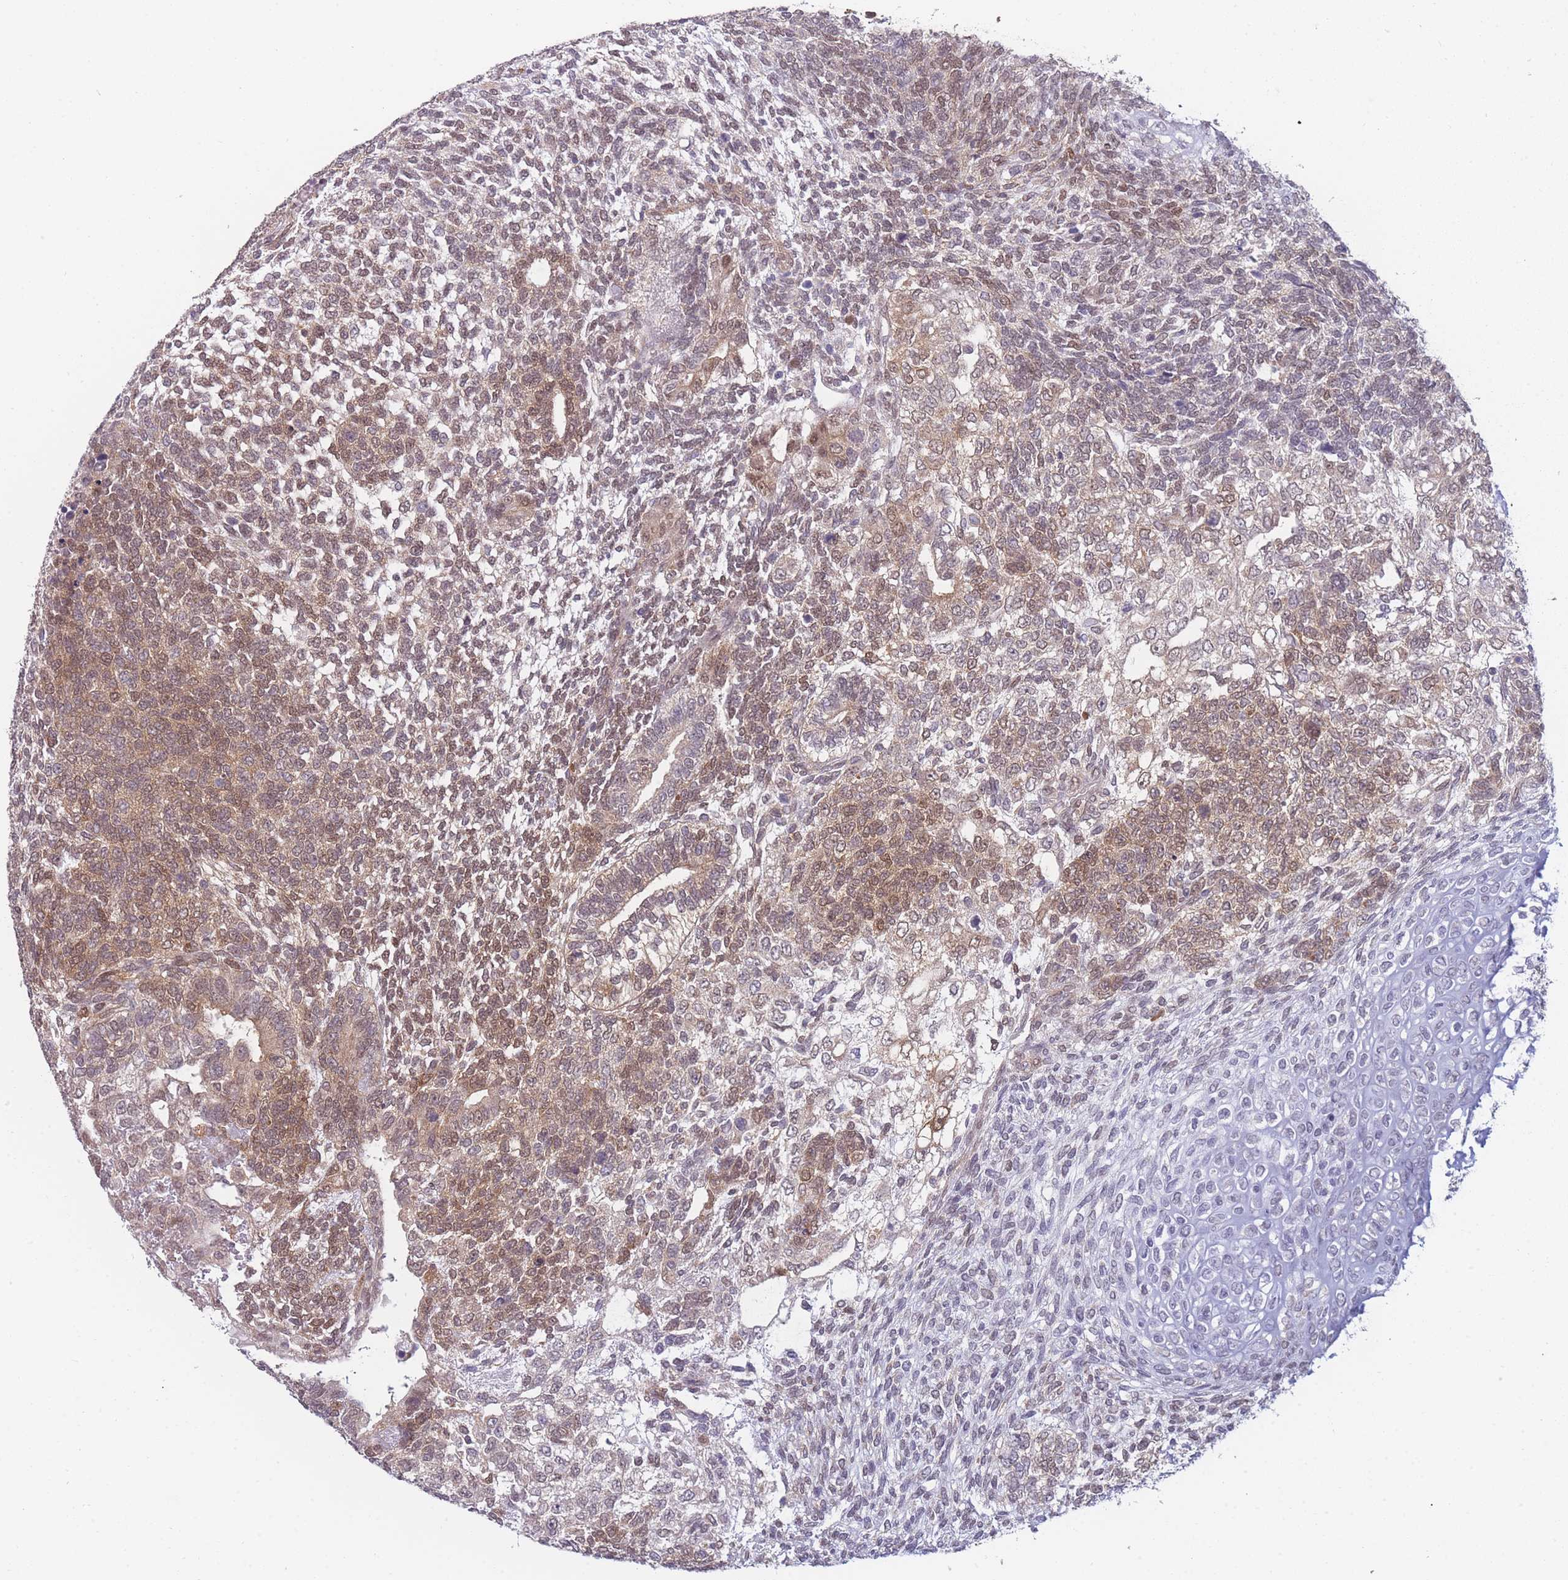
{"staining": {"intensity": "moderate", "quantity": ">75%", "location": "cytoplasmic/membranous,nuclear"}, "tissue": "testis cancer", "cell_type": "Tumor cells", "image_type": "cancer", "snomed": [{"axis": "morphology", "description": "Carcinoma, Embryonal, NOS"}, {"axis": "topography", "description": "Testis"}], "caption": "A photomicrograph of human testis embryonal carcinoma stained for a protein displays moderate cytoplasmic/membranous and nuclear brown staining in tumor cells.", "gene": "MRI1", "patient": {"sex": "male", "age": 23}}